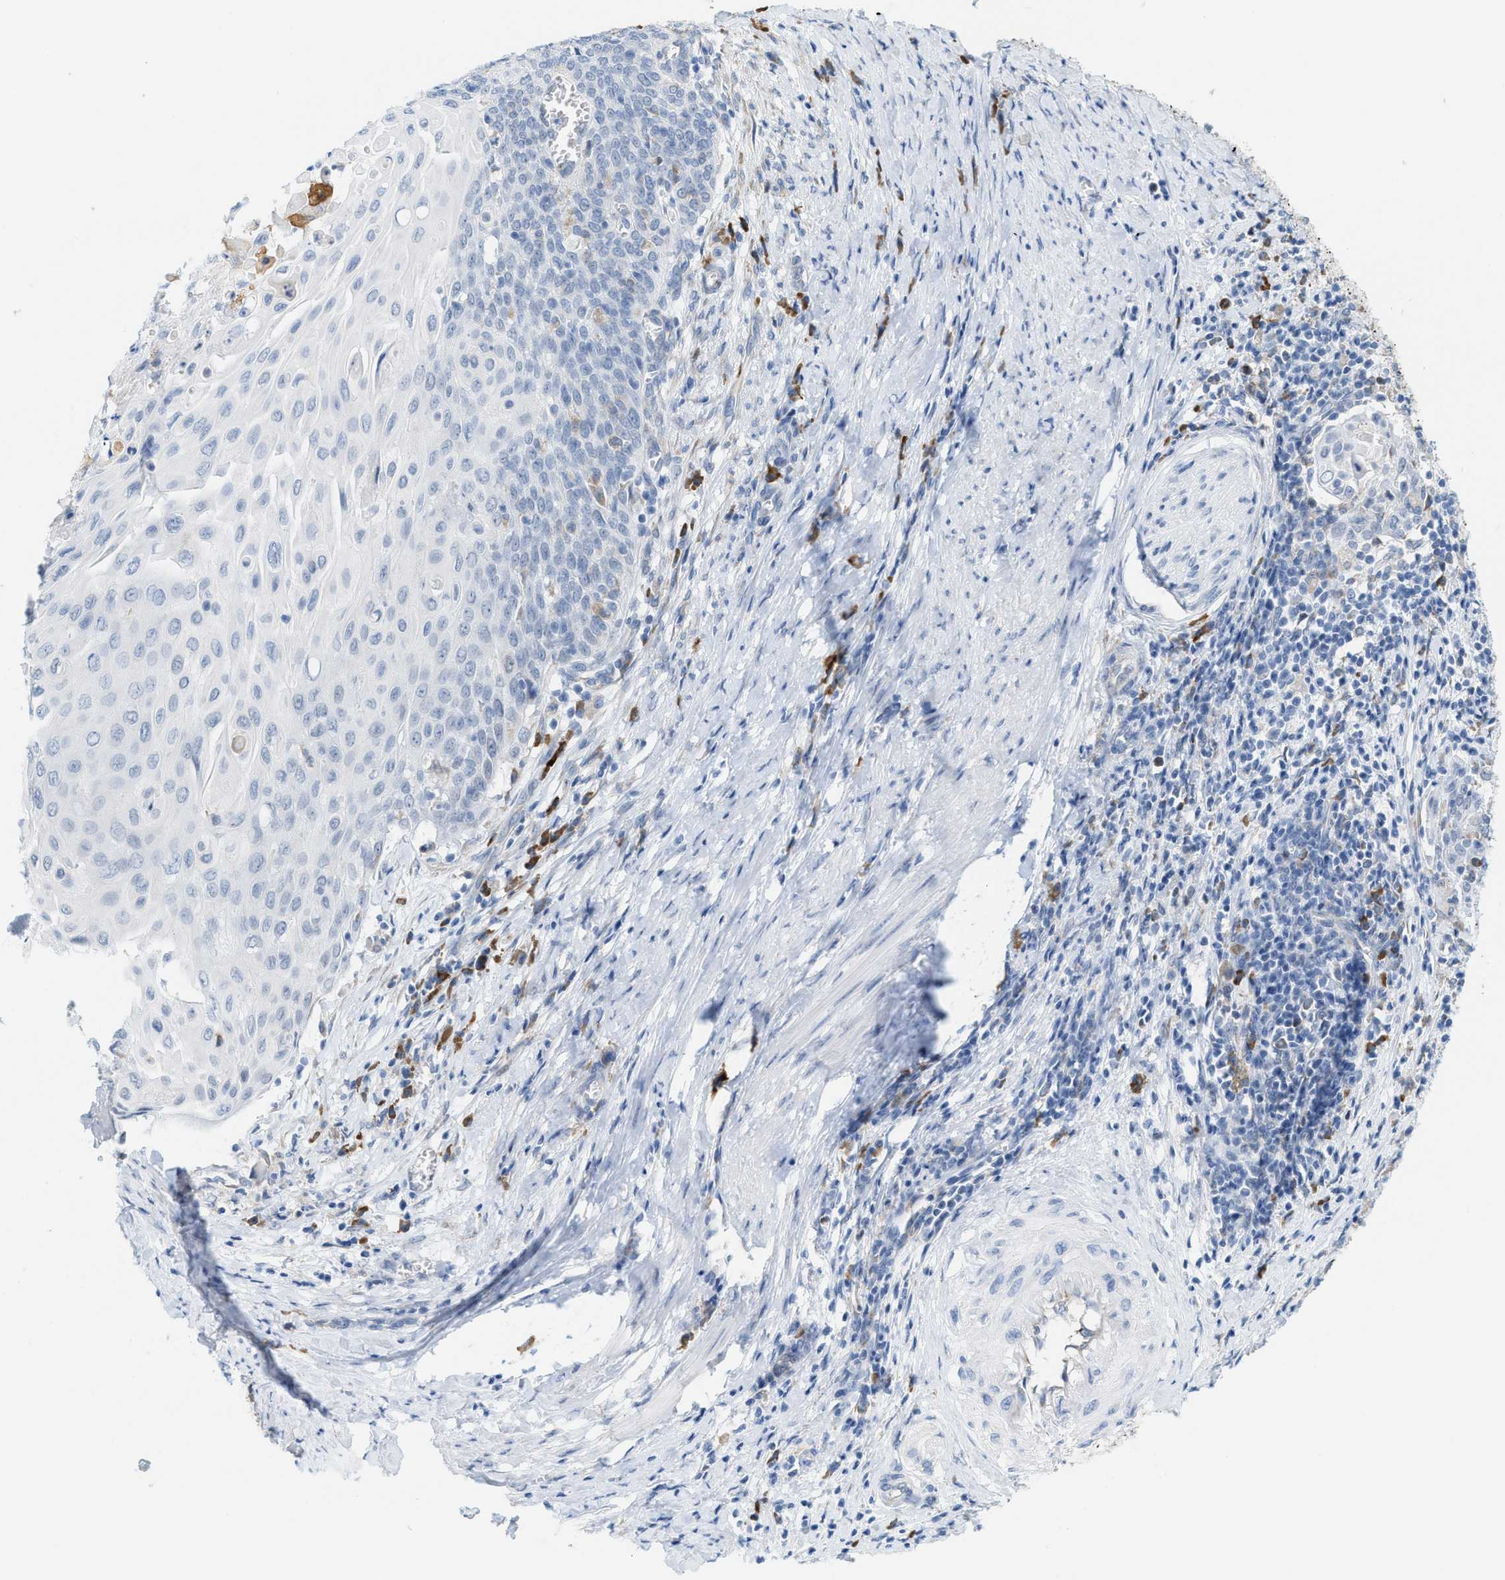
{"staining": {"intensity": "negative", "quantity": "none", "location": "none"}, "tissue": "cervical cancer", "cell_type": "Tumor cells", "image_type": "cancer", "snomed": [{"axis": "morphology", "description": "Squamous cell carcinoma, NOS"}, {"axis": "topography", "description": "Cervix"}], "caption": "This is an immunohistochemistry (IHC) image of cervical cancer. There is no positivity in tumor cells.", "gene": "KIFC3", "patient": {"sex": "female", "age": 39}}